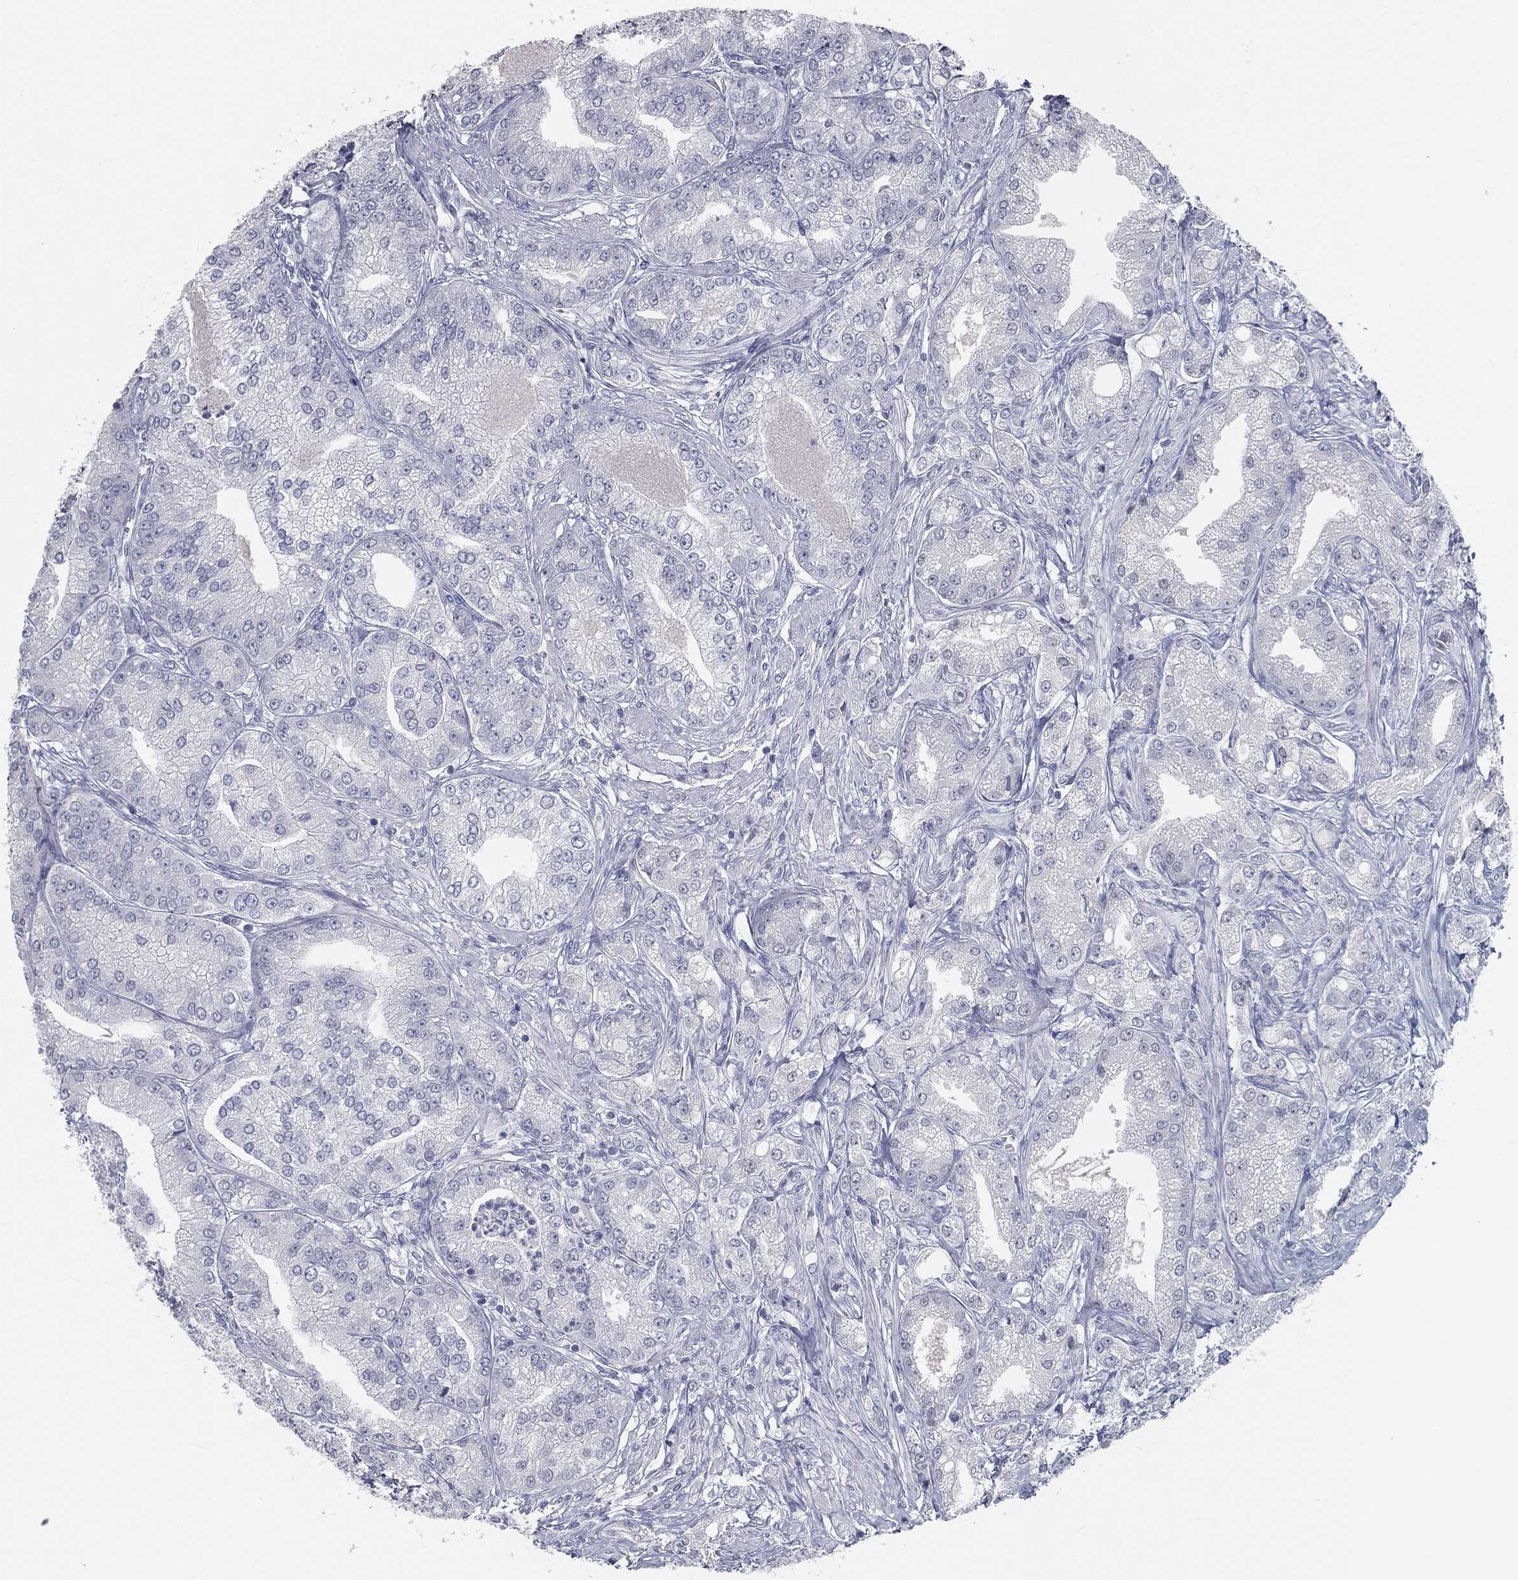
{"staining": {"intensity": "negative", "quantity": "none", "location": "none"}, "tissue": "prostate cancer", "cell_type": "Tumor cells", "image_type": "cancer", "snomed": [{"axis": "morphology", "description": "Adenocarcinoma, High grade"}, {"axis": "topography", "description": "Prostate"}], "caption": "Prostate cancer stained for a protein using immunohistochemistry reveals no staining tumor cells.", "gene": "PRAME", "patient": {"sex": "male", "age": 61}}